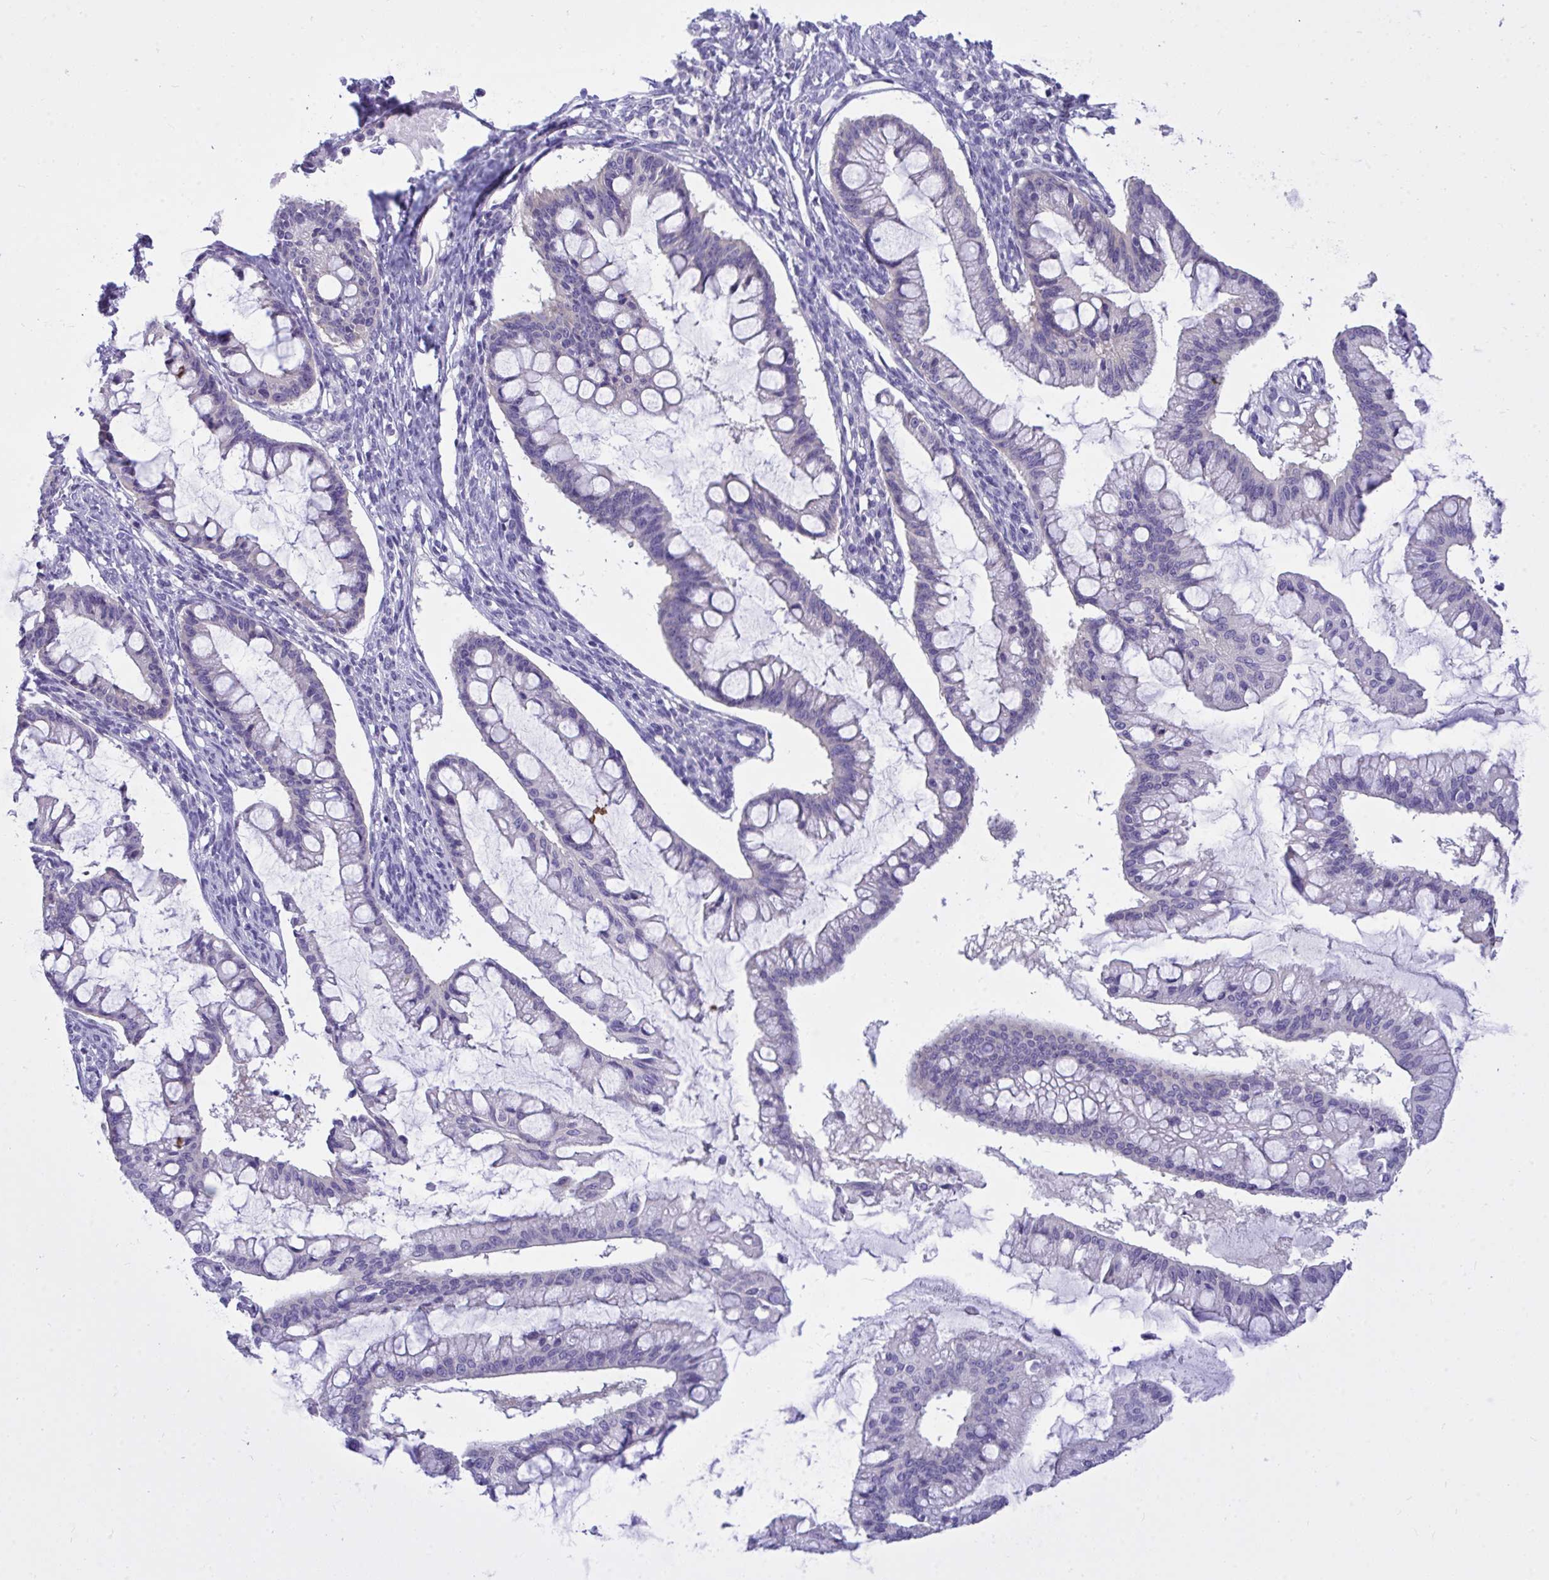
{"staining": {"intensity": "negative", "quantity": "none", "location": "none"}, "tissue": "ovarian cancer", "cell_type": "Tumor cells", "image_type": "cancer", "snomed": [{"axis": "morphology", "description": "Cystadenocarcinoma, mucinous, NOS"}, {"axis": "topography", "description": "Ovary"}], "caption": "Tumor cells are negative for protein expression in human mucinous cystadenocarcinoma (ovarian). Brightfield microscopy of immunohistochemistry (IHC) stained with DAB (brown) and hematoxylin (blue), captured at high magnification.", "gene": "TLN2", "patient": {"sex": "female", "age": 73}}